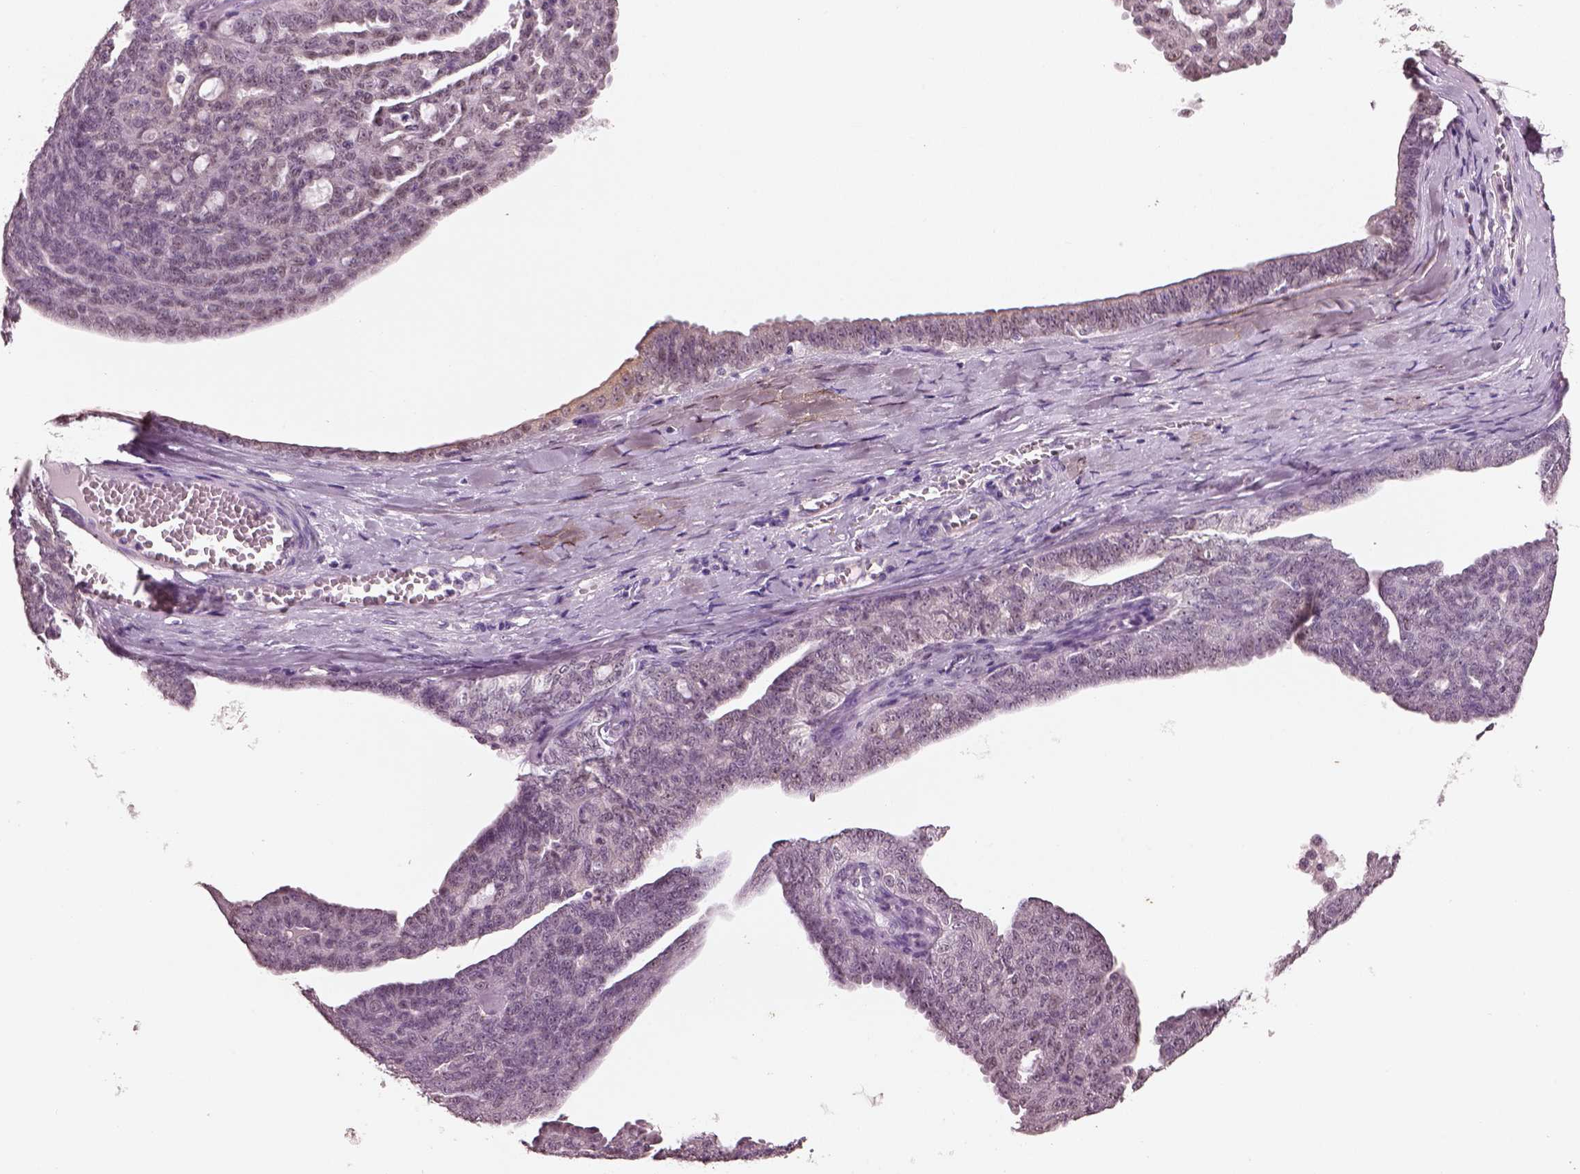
{"staining": {"intensity": "moderate", "quantity": "<25%", "location": "cytoplasmic/membranous,nuclear"}, "tissue": "ovarian cancer", "cell_type": "Tumor cells", "image_type": "cancer", "snomed": [{"axis": "morphology", "description": "Cystadenocarcinoma, serous, NOS"}, {"axis": "topography", "description": "Ovary"}], "caption": "Tumor cells reveal low levels of moderate cytoplasmic/membranous and nuclear positivity in about <25% of cells in ovarian serous cystadenocarcinoma.", "gene": "ELSPBP1", "patient": {"sex": "female", "age": 71}}